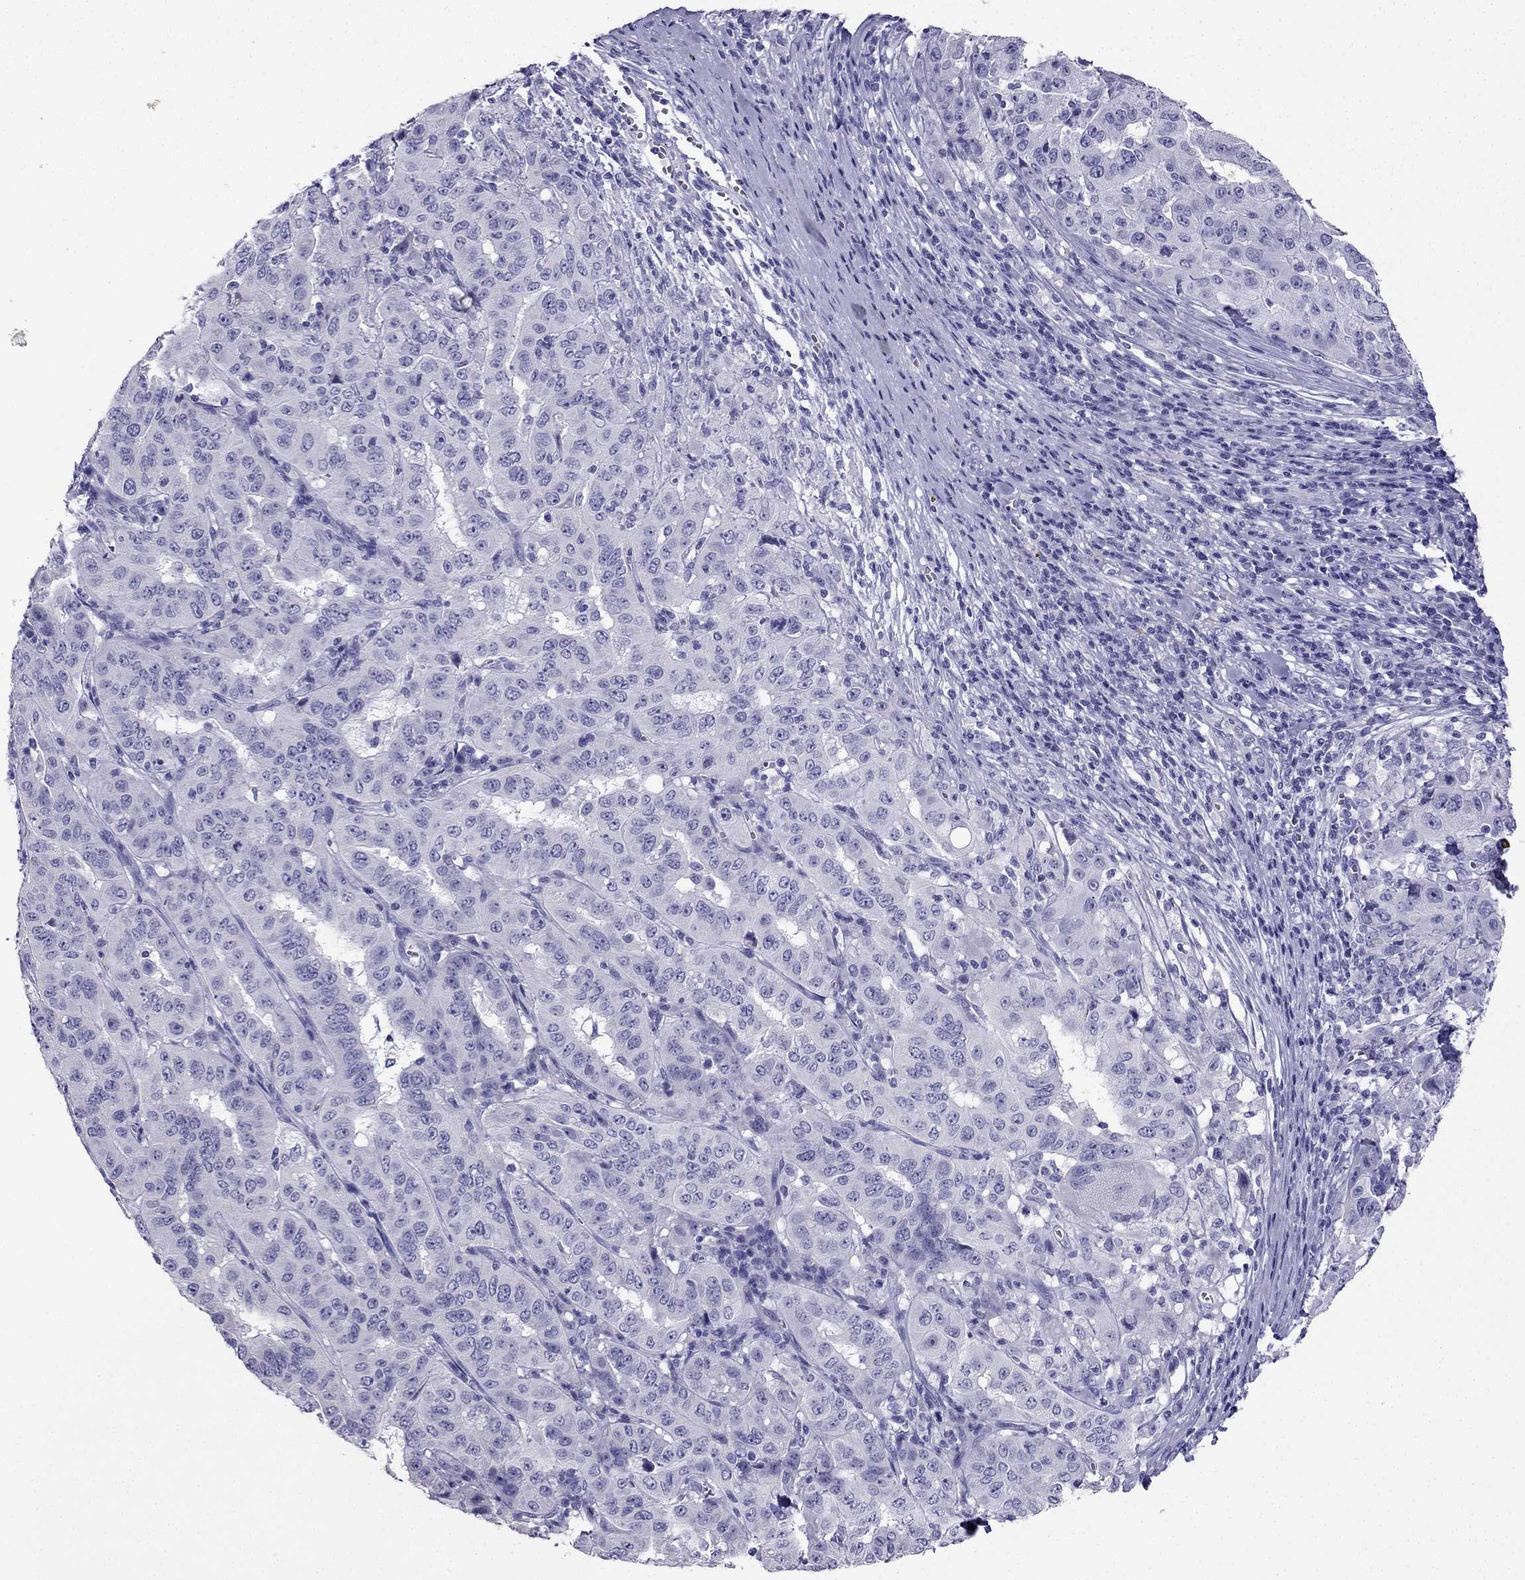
{"staining": {"intensity": "negative", "quantity": "none", "location": "none"}, "tissue": "pancreatic cancer", "cell_type": "Tumor cells", "image_type": "cancer", "snomed": [{"axis": "morphology", "description": "Adenocarcinoma, NOS"}, {"axis": "topography", "description": "Pancreas"}], "caption": "Tumor cells show no significant protein positivity in adenocarcinoma (pancreatic).", "gene": "NPTX1", "patient": {"sex": "male", "age": 63}}